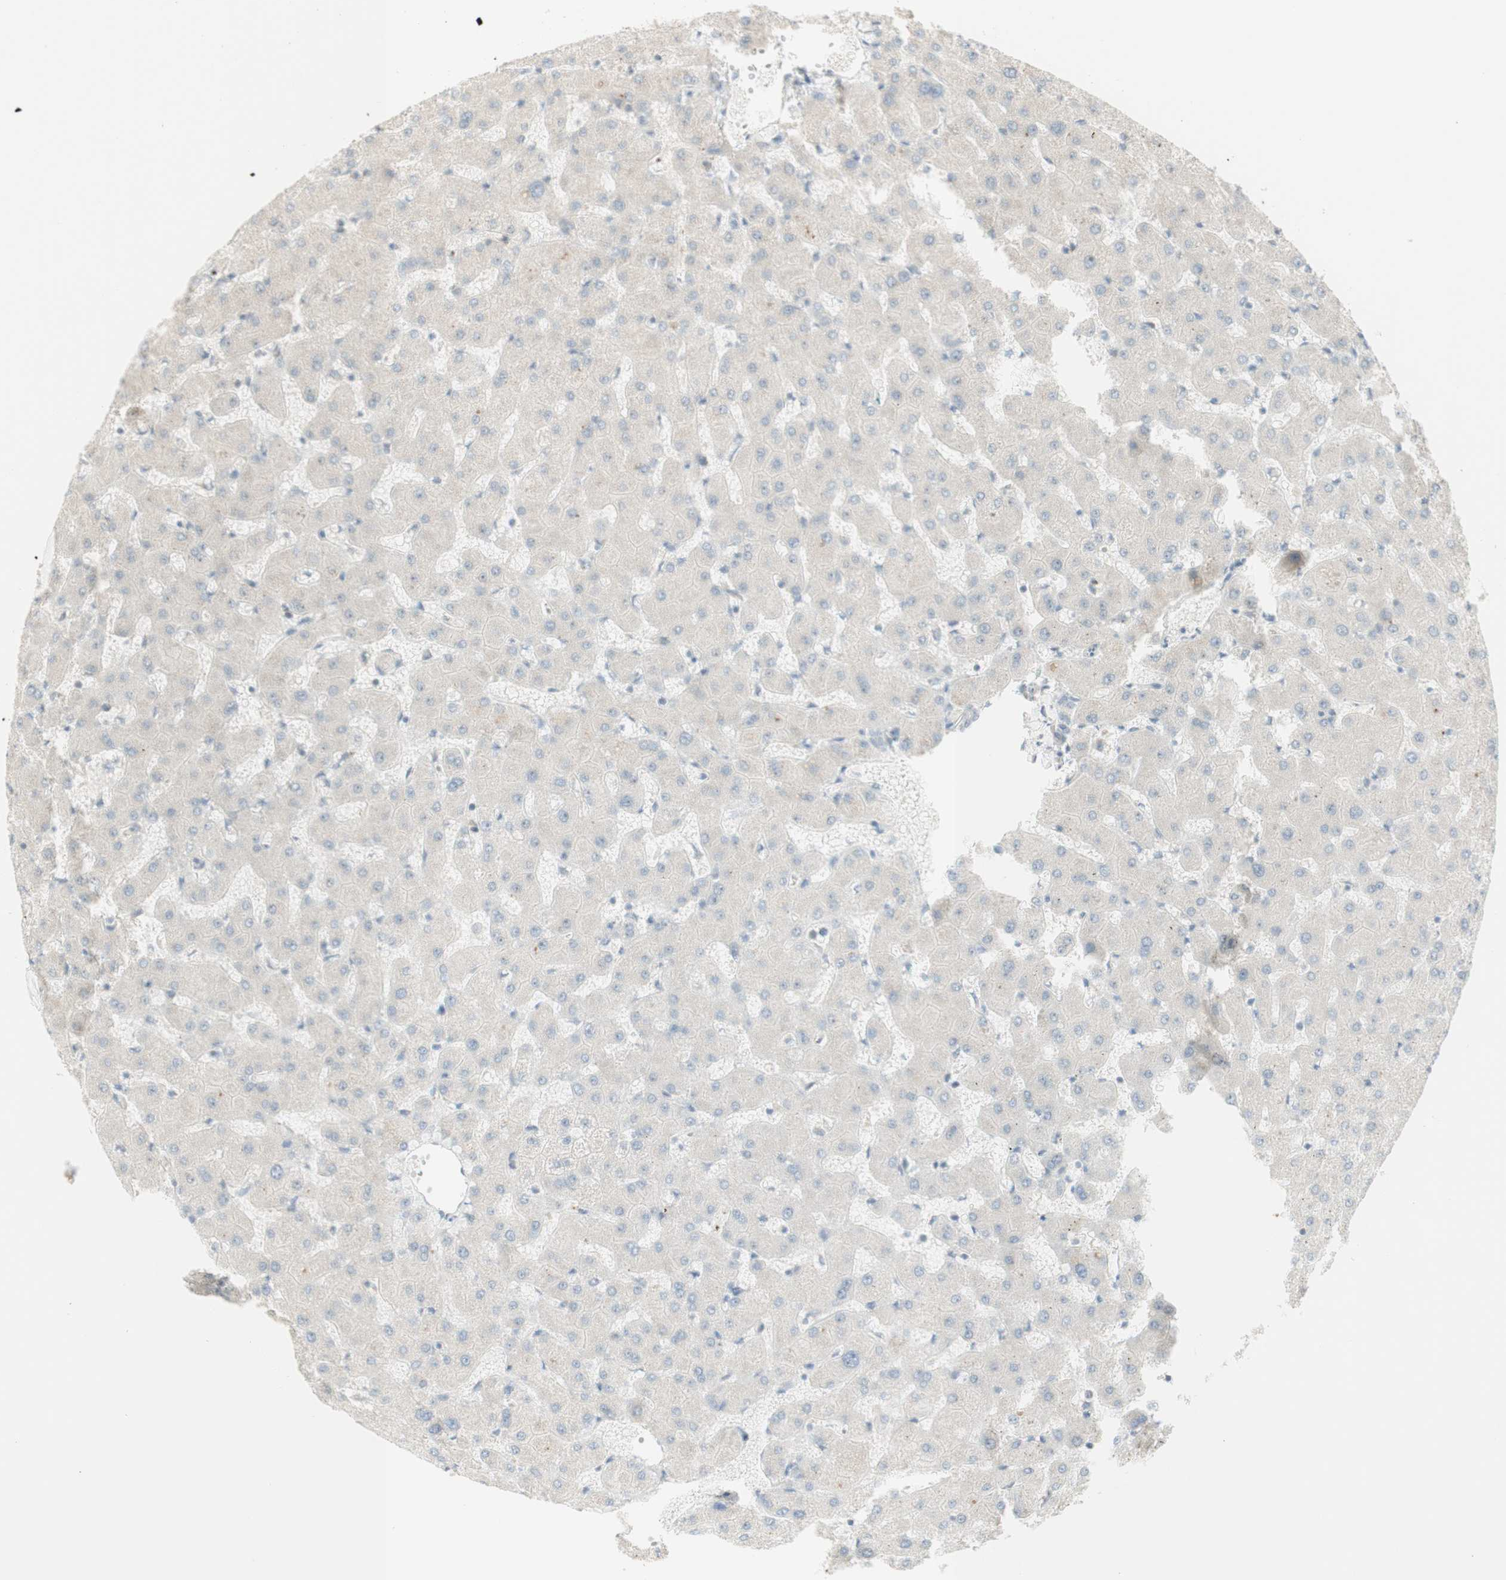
{"staining": {"intensity": "negative", "quantity": "none", "location": "none"}, "tissue": "liver", "cell_type": "Cholangiocytes", "image_type": "normal", "snomed": [{"axis": "morphology", "description": "Normal tissue, NOS"}, {"axis": "topography", "description": "Liver"}], "caption": "There is no significant positivity in cholangiocytes of liver. (Brightfield microscopy of DAB (3,3'-diaminobenzidine) immunohistochemistry at high magnification).", "gene": "PLCD4", "patient": {"sex": "female", "age": 63}}